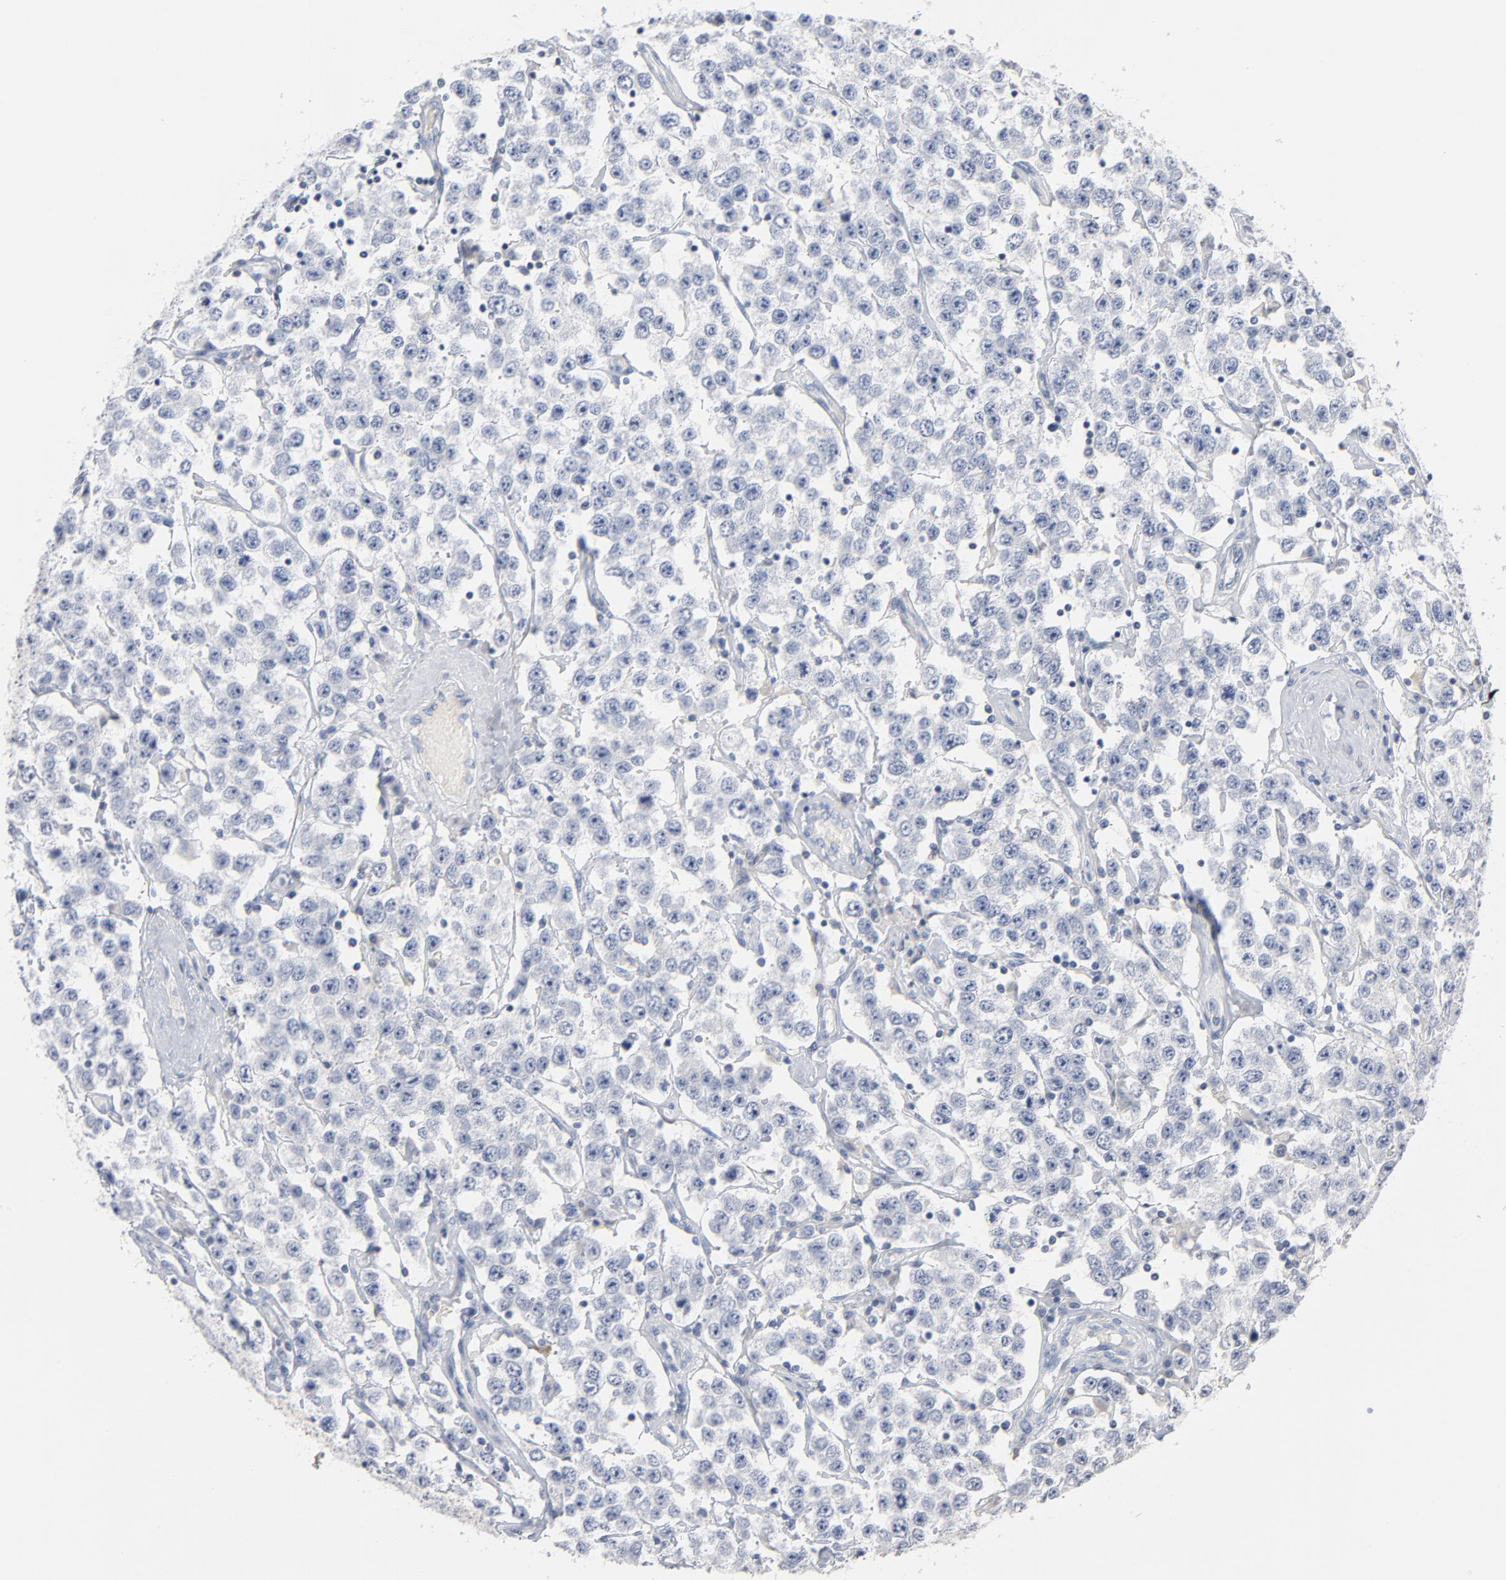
{"staining": {"intensity": "negative", "quantity": "none", "location": "none"}, "tissue": "testis cancer", "cell_type": "Tumor cells", "image_type": "cancer", "snomed": [{"axis": "morphology", "description": "Seminoma, NOS"}, {"axis": "topography", "description": "Testis"}], "caption": "Immunohistochemistry (IHC) of testis cancer demonstrates no expression in tumor cells.", "gene": "PTK2B", "patient": {"sex": "male", "age": 52}}